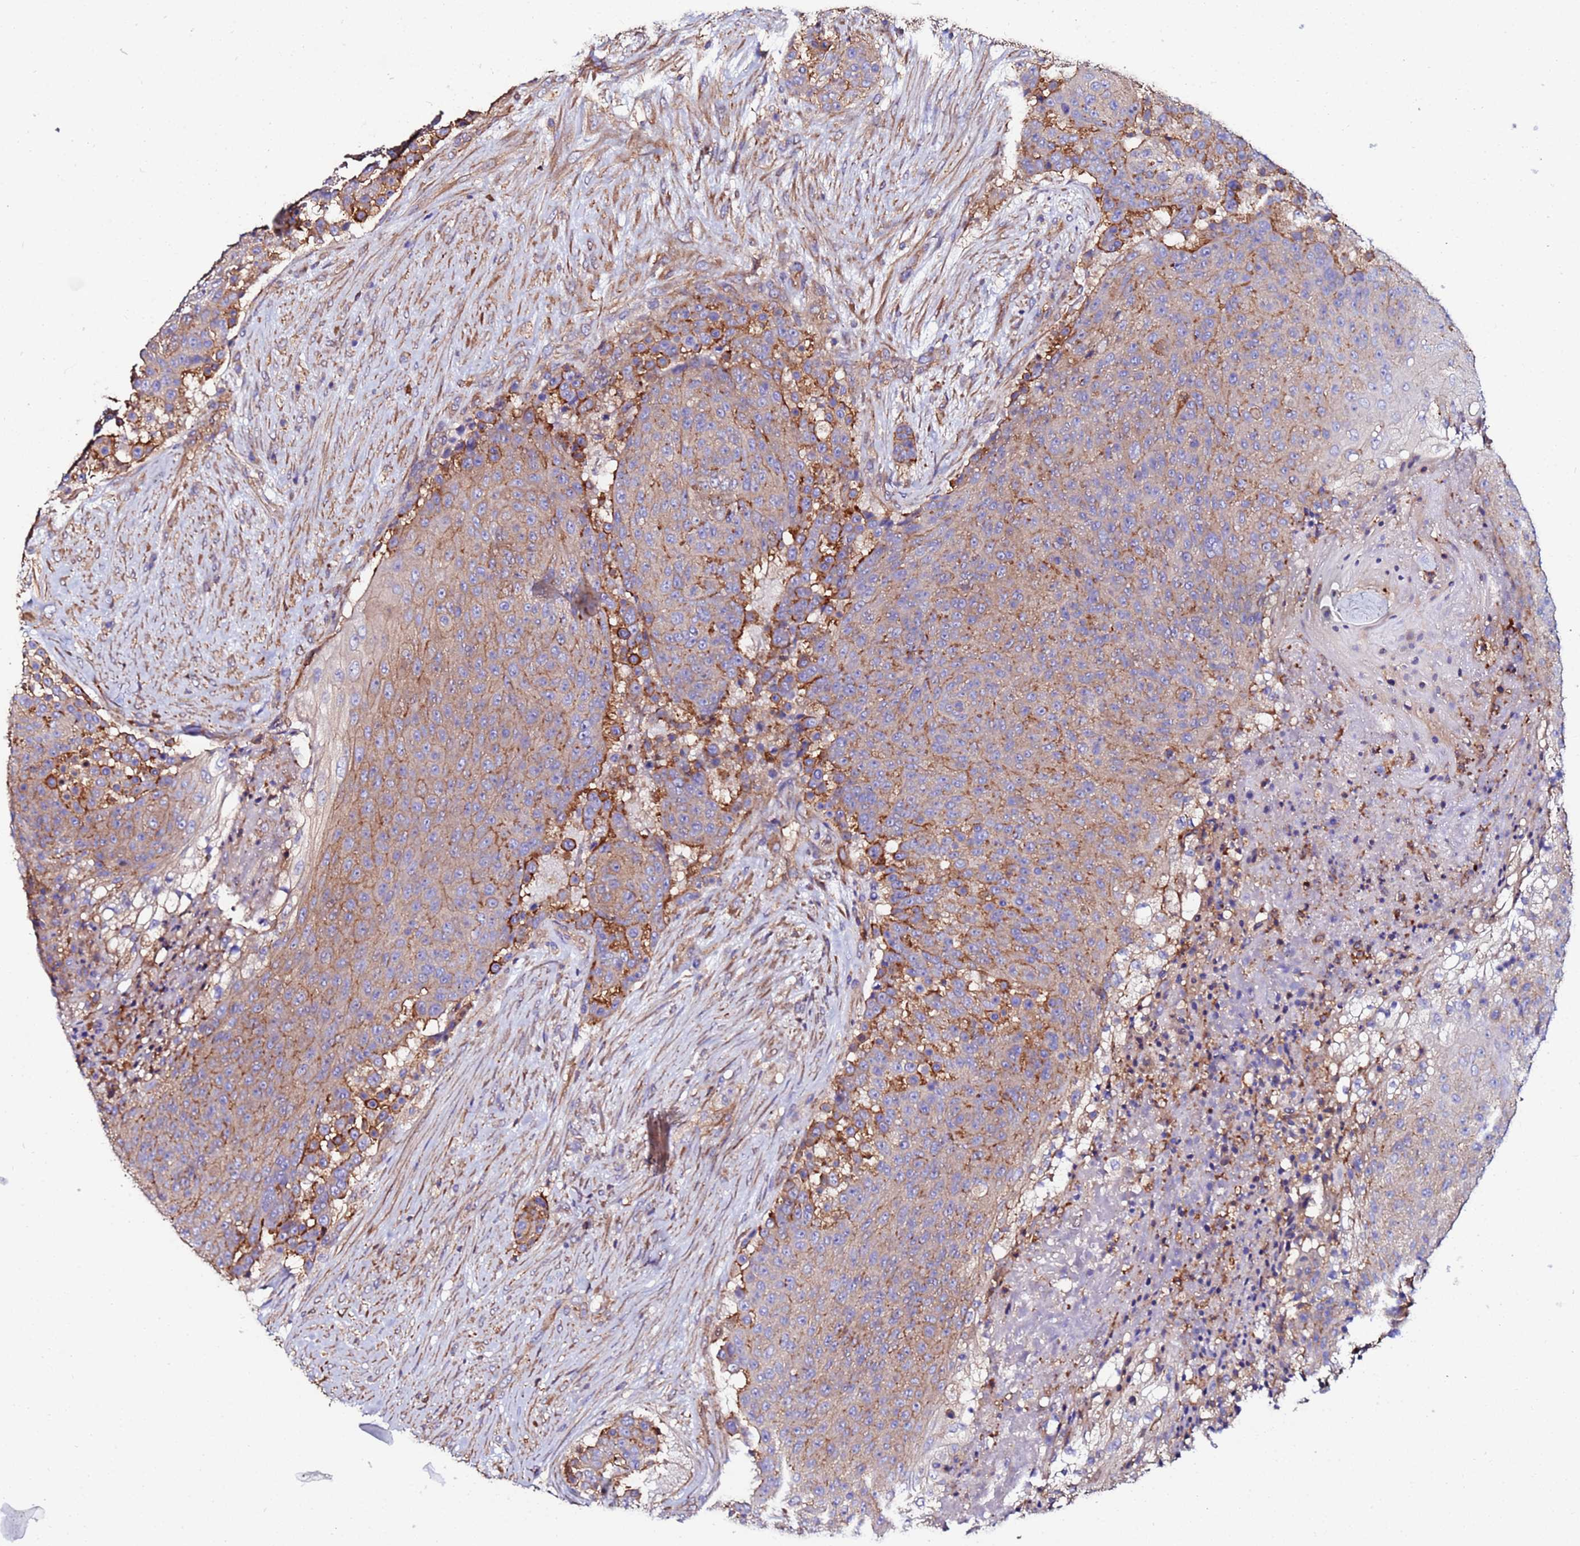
{"staining": {"intensity": "moderate", "quantity": ">75%", "location": "cytoplasmic/membranous"}, "tissue": "urothelial cancer", "cell_type": "Tumor cells", "image_type": "cancer", "snomed": [{"axis": "morphology", "description": "Urothelial carcinoma, High grade"}, {"axis": "topography", "description": "Urinary bladder"}], "caption": "Urothelial cancer stained for a protein reveals moderate cytoplasmic/membranous positivity in tumor cells.", "gene": "POTEE", "patient": {"sex": "female", "age": 63}}